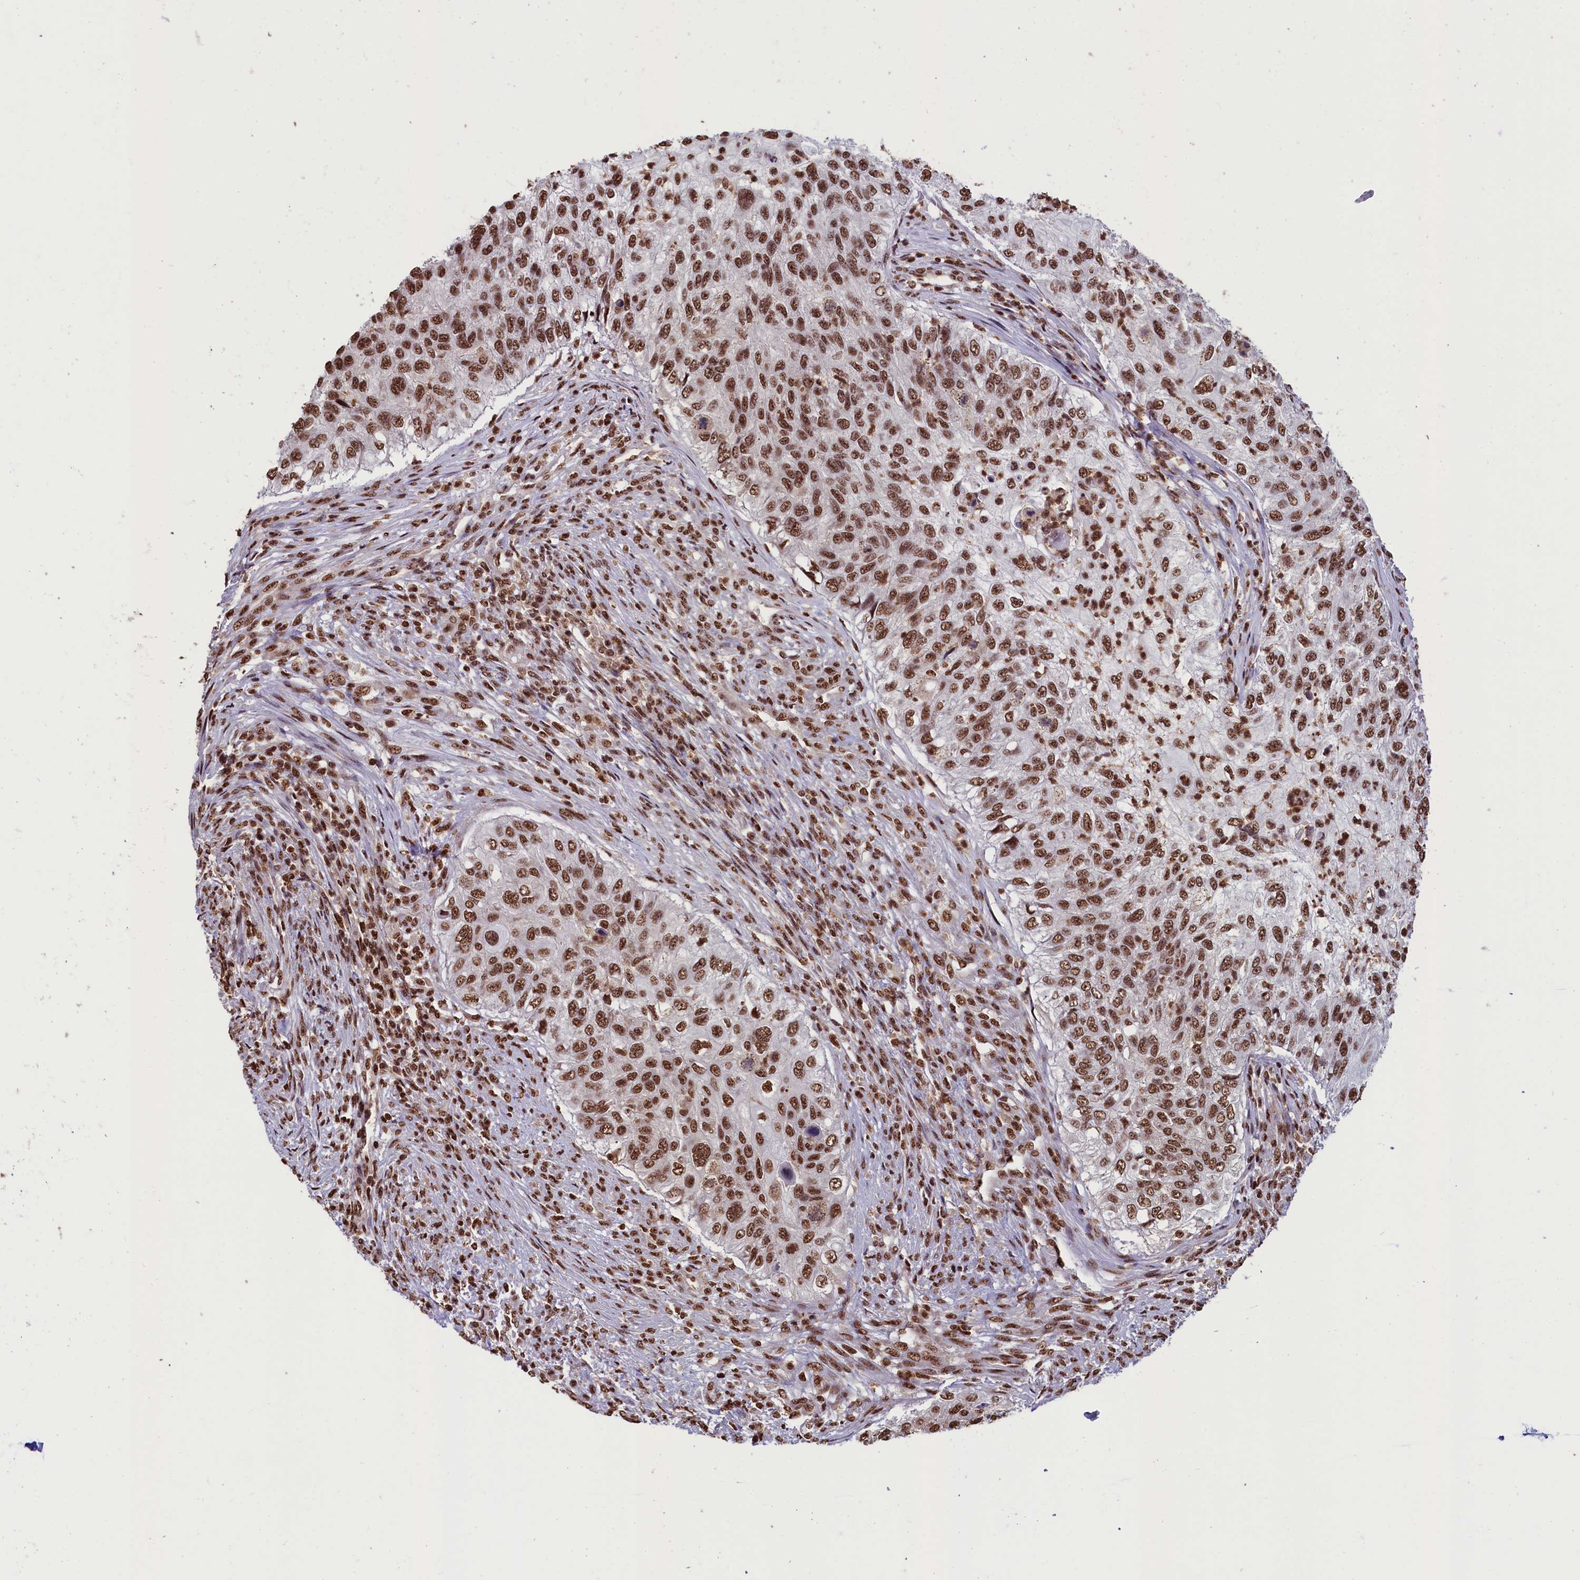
{"staining": {"intensity": "strong", "quantity": ">75%", "location": "nuclear"}, "tissue": "urothelial cancer", "cell_type": "Tumor cells", "image_type": "cancer", "snomed": [{"axis": "morphology", "description": "Urothelial carcinoma, High grade"}, {"axis": "topography", "description": "Urinary bladder"}], "caption": "Immunohistochemistry (IHC) photomicrograph of urothelial cancer stained for a protein (brown), which demonstrates high levels of strong nuclear staining in approximately >75% of tumor cells.", "gene": "SNRPD2", "patient": {"sex": "female", "age": 60}}